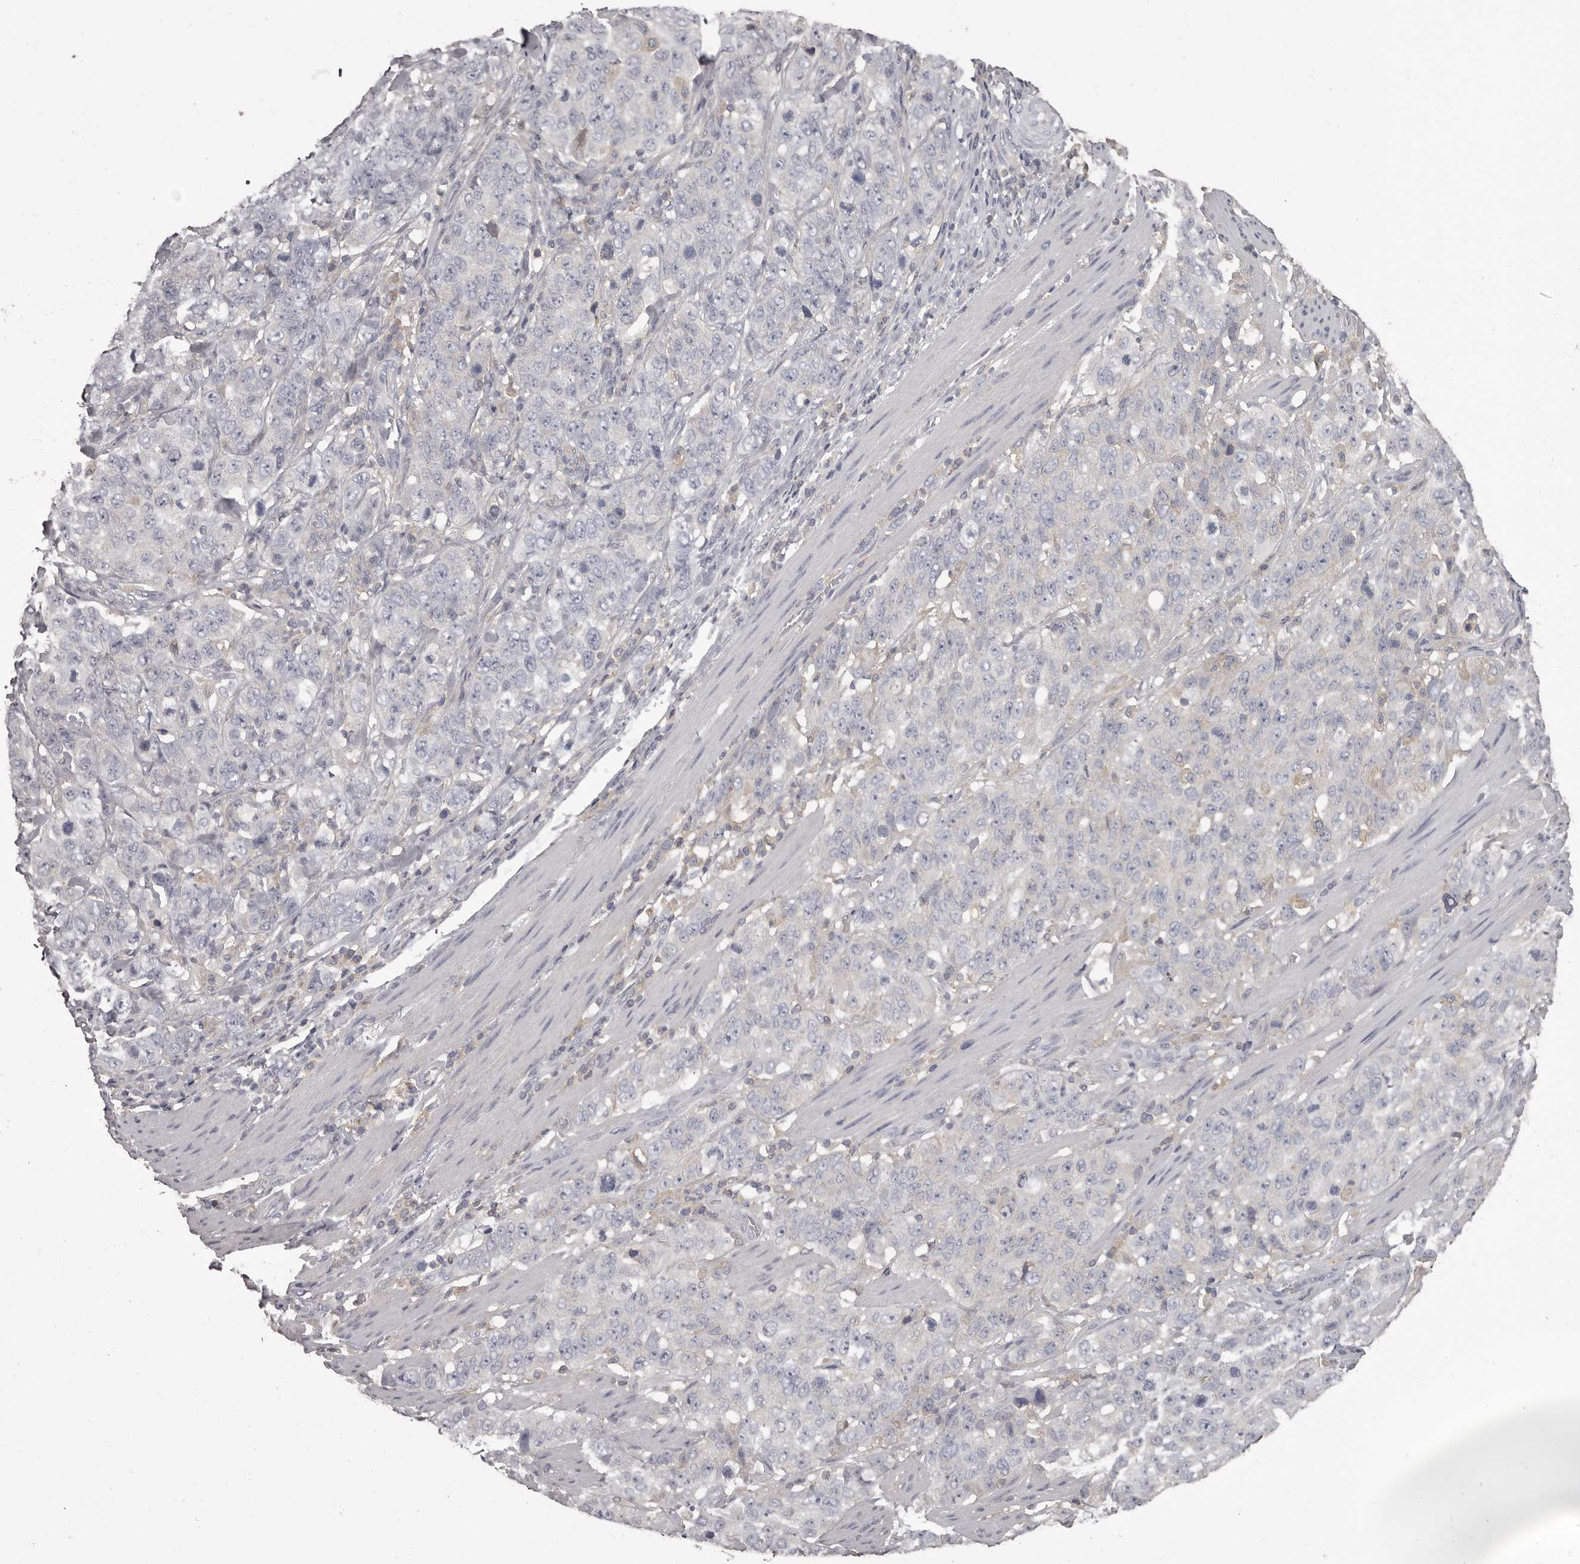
{"staining": {"intensity": "negative", "quantity": "none", "location": "none"}, "tissue": "stomach cancer", "cell_type": "Tumor cells", "image_type": "cancer", "snomed": [{"axis": "morphology", "description": "Adenocarcinoma, NOS"}, {"axis": "topography", "description": "Stomach"}], "caption": "Tumor cells show no significant expression in stomach adenocarcinoma. (DAB immunohistochemistry (IHC), high magnification).", "gene": "APEH", "patient": {"sex": "male", "age": 48}}